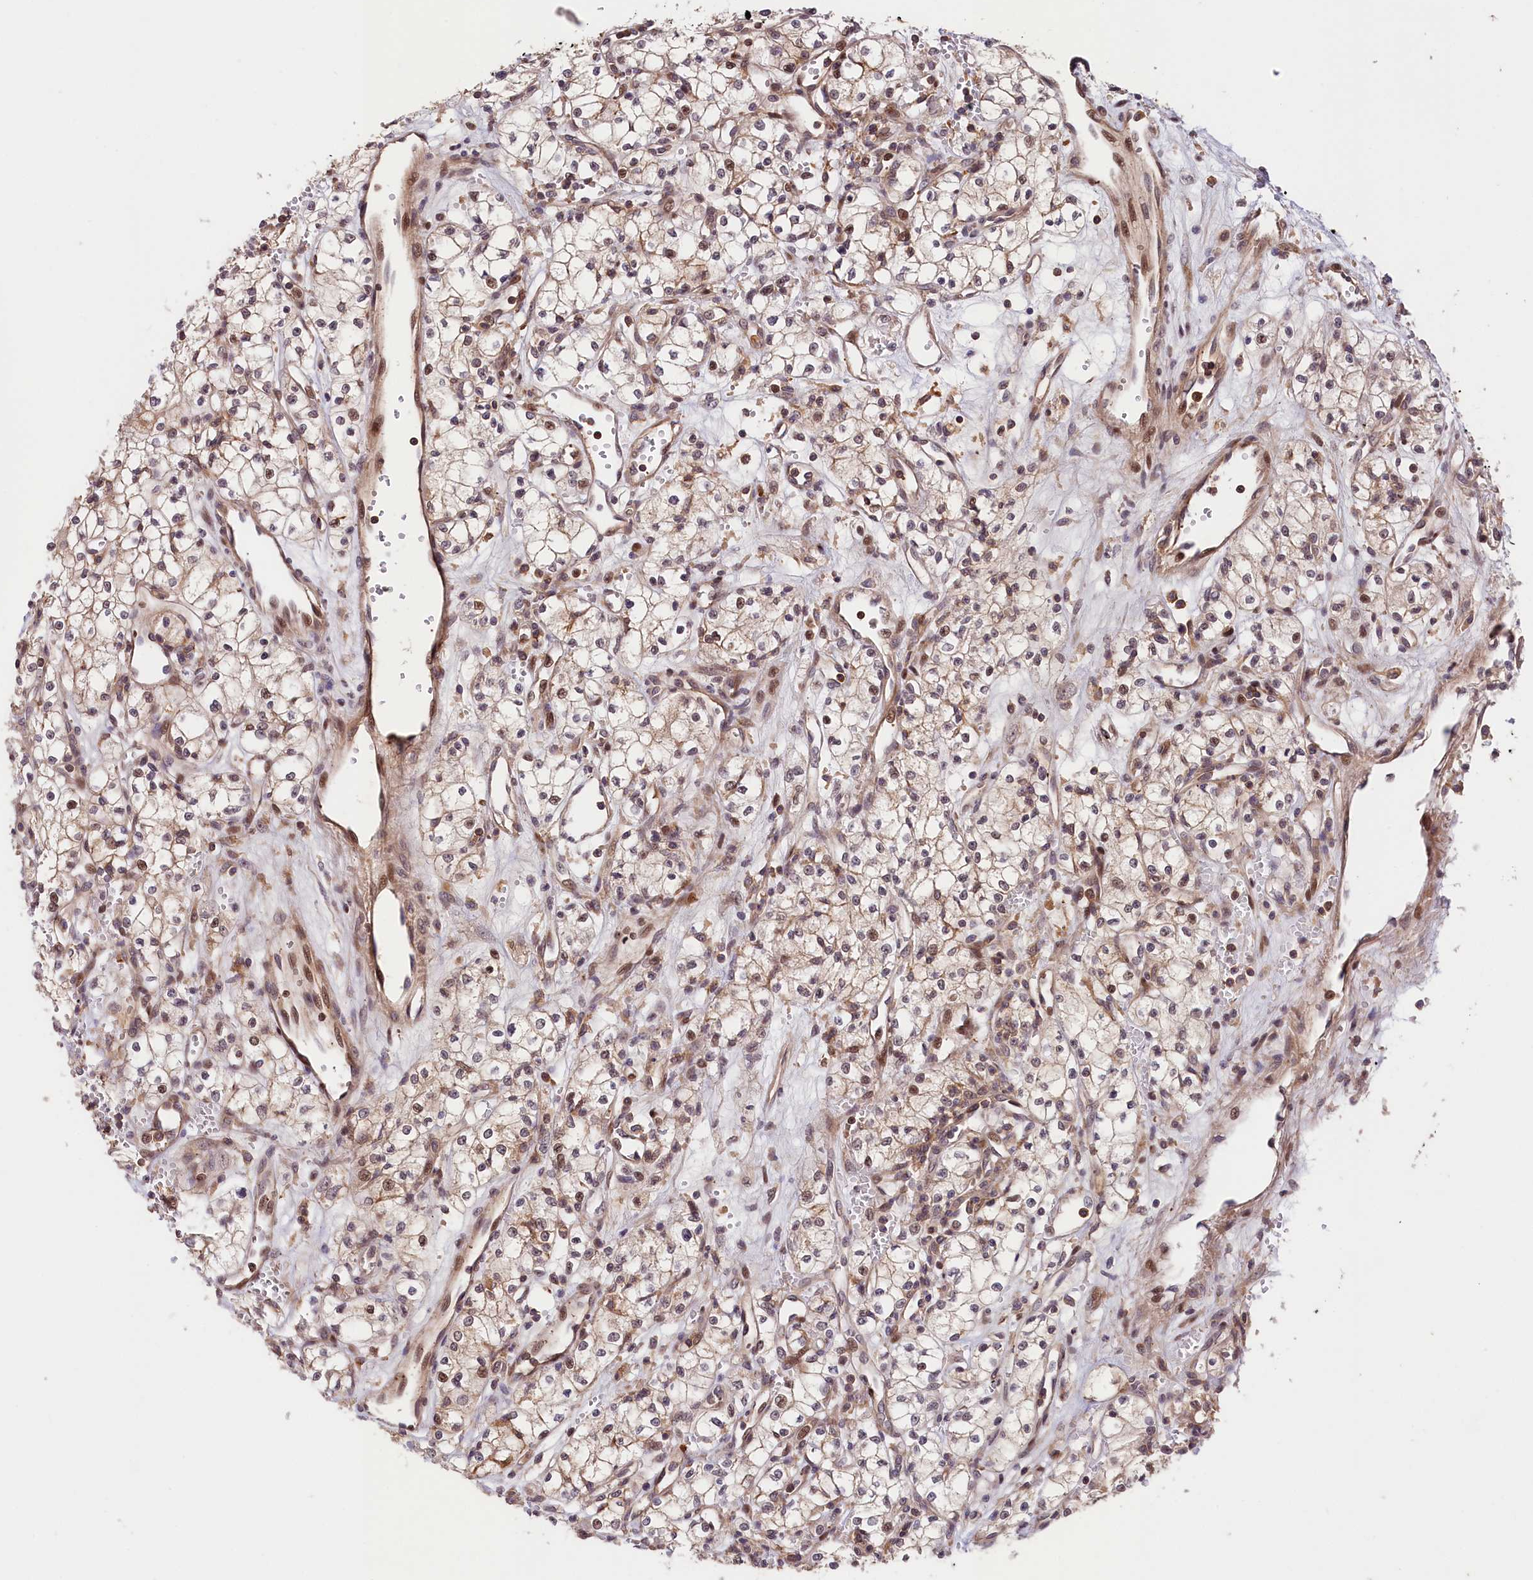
{"staining": {"intensity": "weak", "quantity": "<25%", "location": "cytoplasmic/membranous,nuclear"}, "tissue": "renal cancer", "cell_type": "Tumor cells", "image_type": "cancer", "snomed": [{"axis": "morphology", "description": "Adenocarcinoma, NOS"}, {"axis": "topography", "description": "Kidney"}], "caption": "This micrograph is of renal cancer (adenocarcinoma) stained with immunohistochemistry to label a protein in brown with the nuclei are counter-stained blue. There is no staining in tumor cells.", "gene": "CACNA1H", "patient": {"sex": "male", "age": 59}}